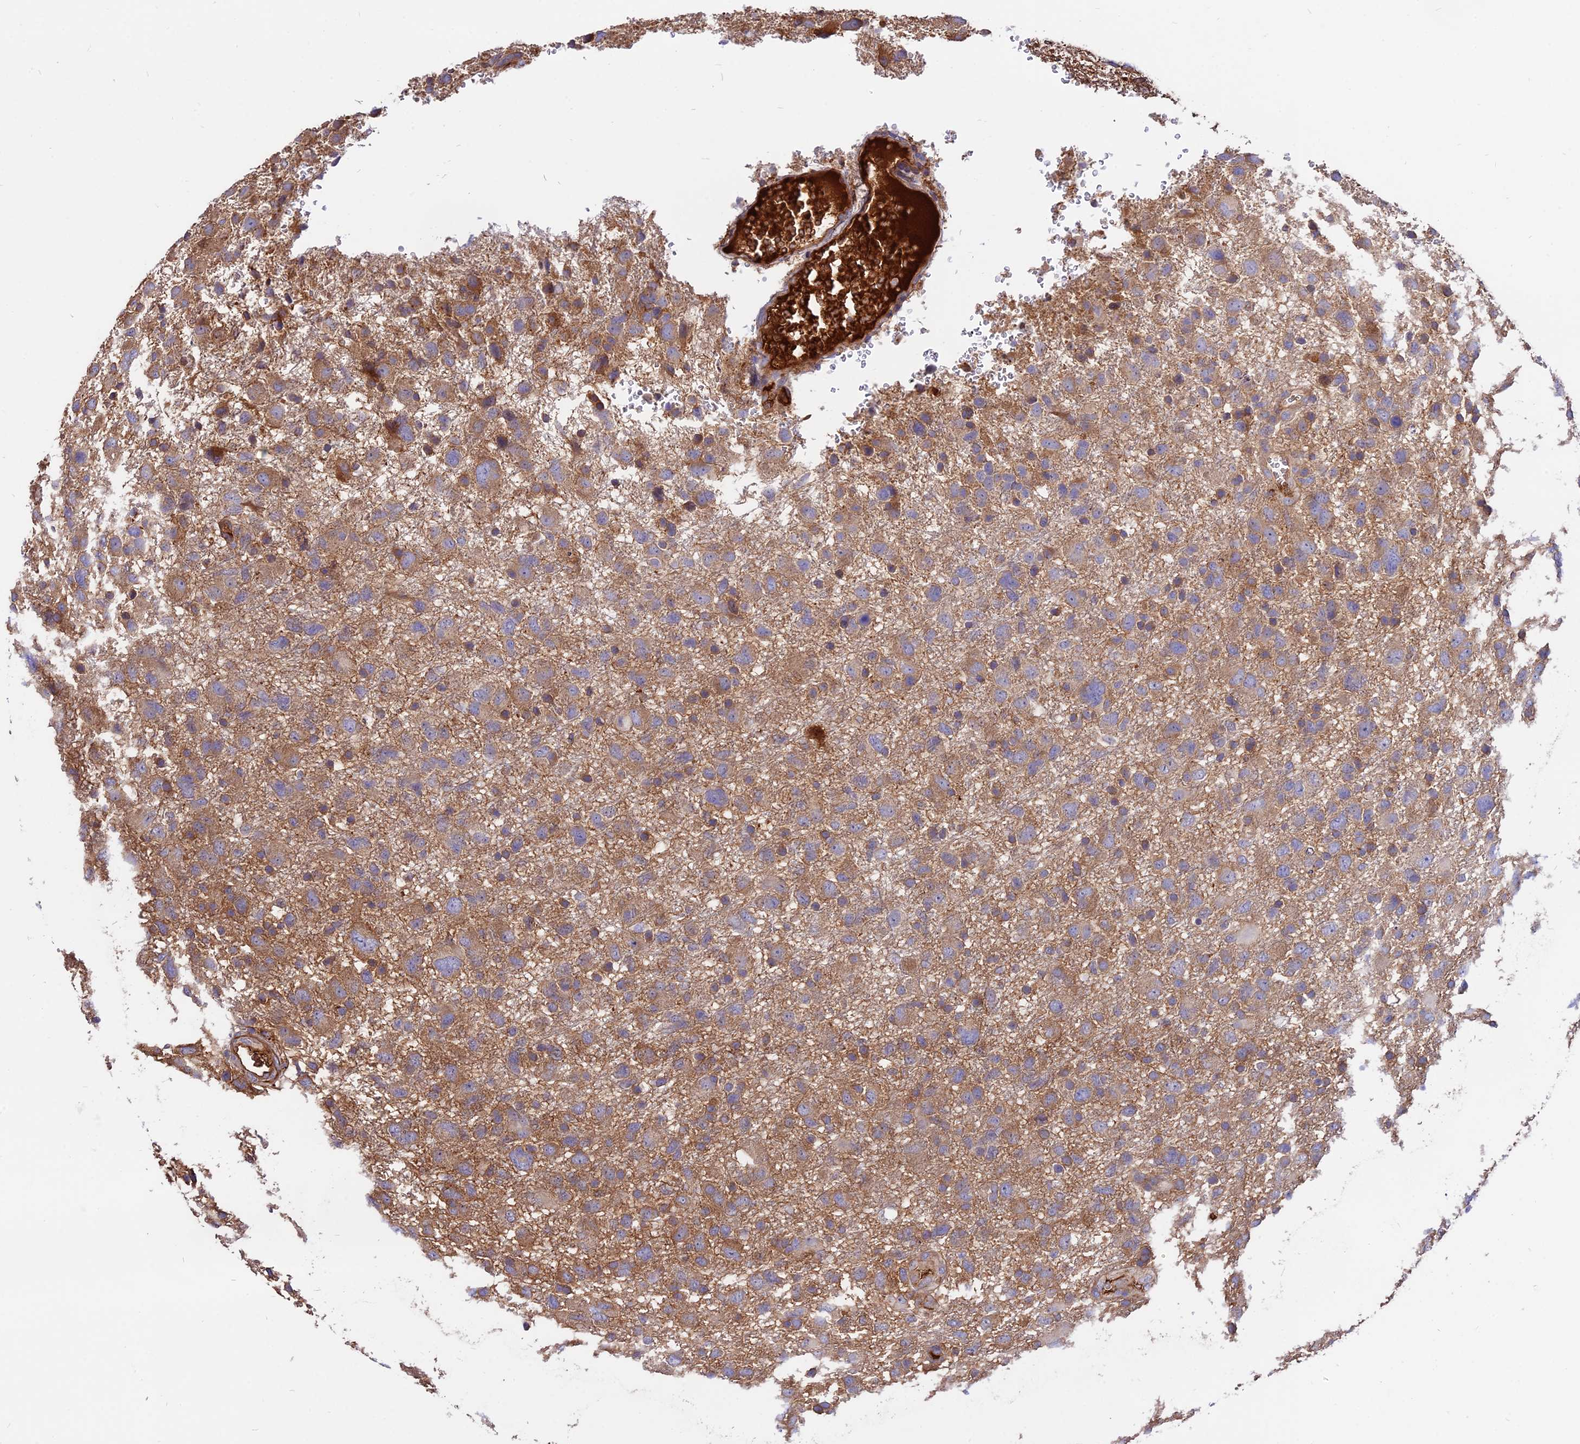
{"staining": {"intensity": "moderate", "quantity": ">75%", "location": "cytoplasmic/membranous"}, "tissue": "glioma", "cell_type": "Tumor cells", "image_type": "cancer", "snomed": [{"axis": "morphology", "description": "Glioma, malignant, High grade"}, {"axis": "topography", "description": "Brain"}], "caption": "Glioma stained for a protein demonstrates moderate cytoplasmic/membranous positivity in tumor cells. The staining was performed using DAB (3,3'-diaminobenzidine) to visualize the protein expression in brown, while the nuclei were stained in blue with hematoxylin (Magnification: 20x).", "gene": "PYM1", "patient": {"sex": "male", "age": 61}}